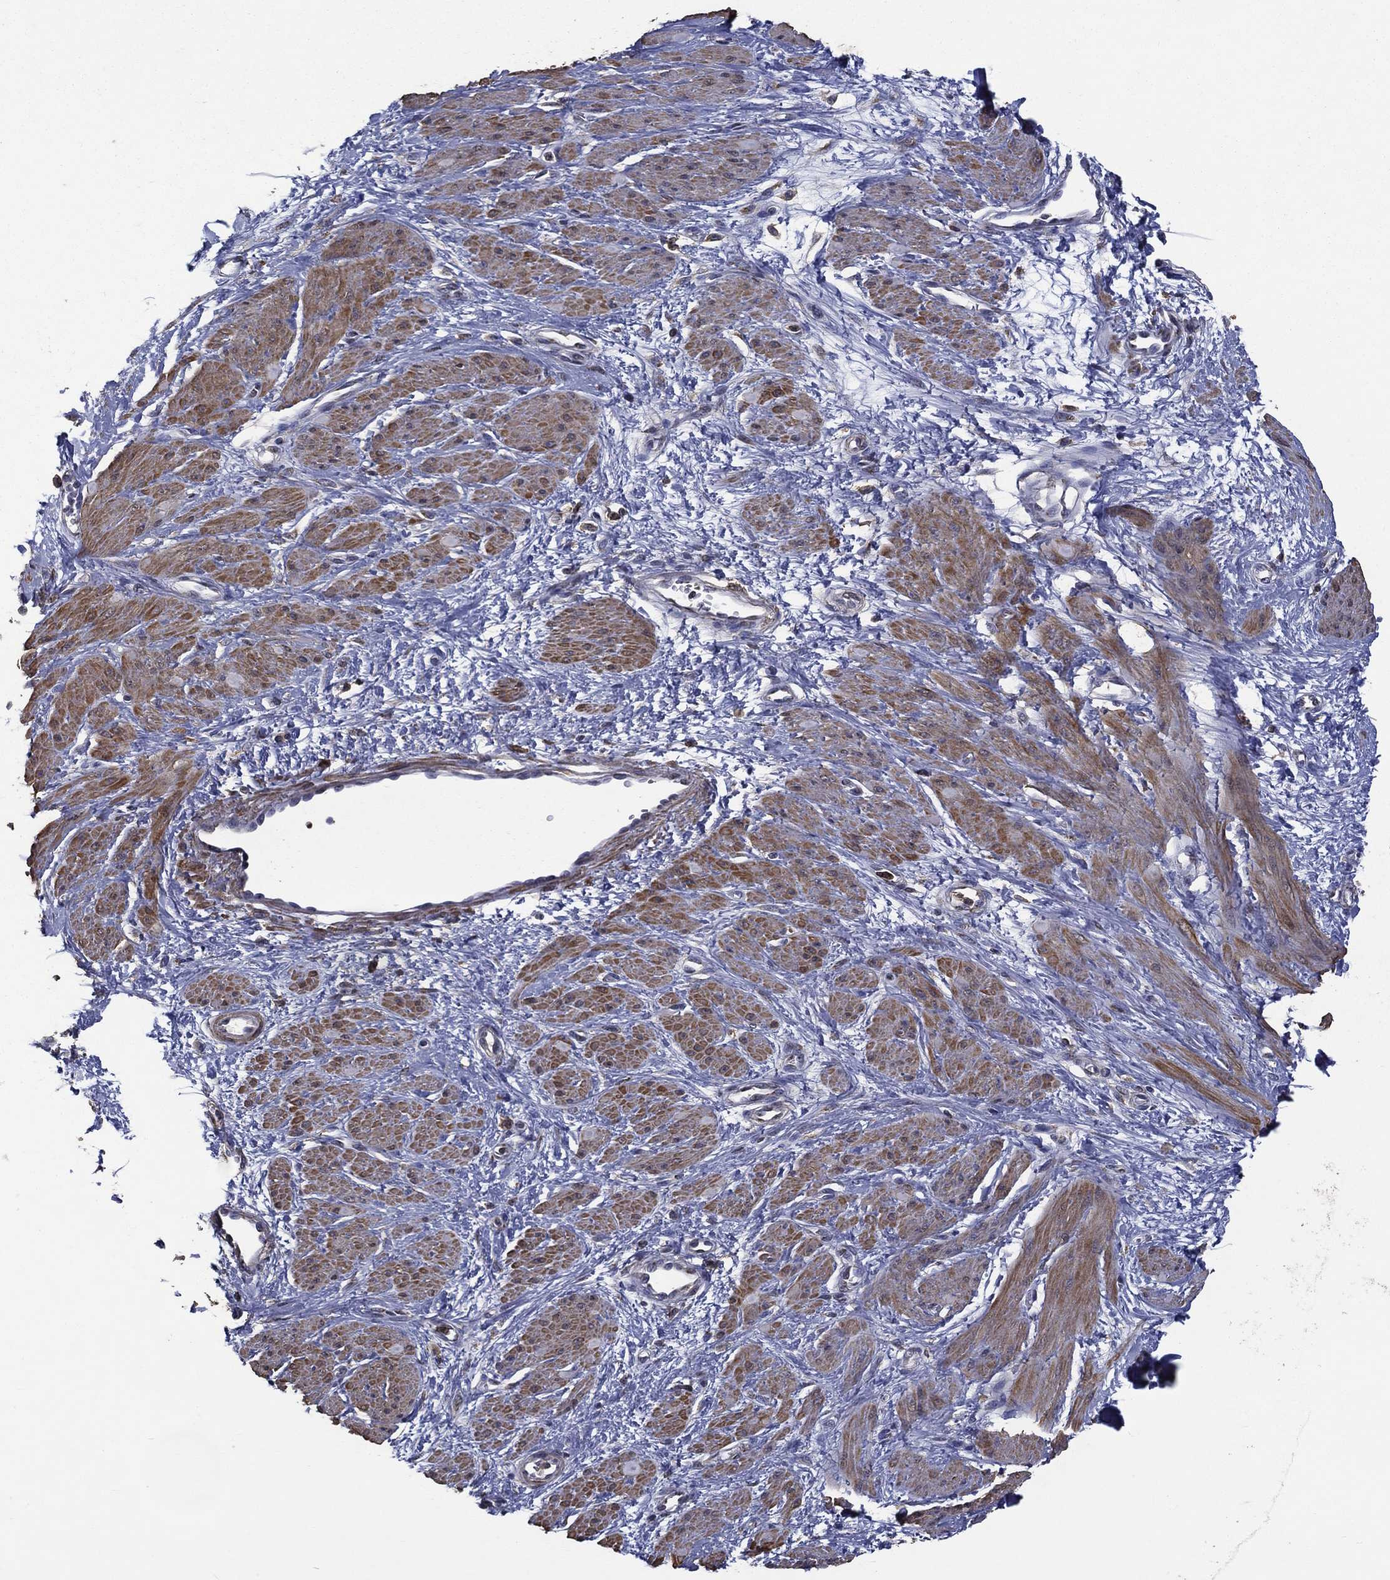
{"staining": {"intensity": "moderate", "quantity": "25%-75%", "location": "cytoplasmic/membranous"}, "tissue": "smooth muscle", "cell_type": "Smooth muscle cells", "image_type": "normal", "snomed": [{"axis": "morphology", "description": "Normal tissue, NOS"}, {"axis": "topography", "description": "Smooth muscle"}, {"axis": "topography", "description": "Uterus"}], "caption": "Brown immunohistochemical staining in unremarkable smooth muscle demonstrates moderate cytoplasmic/membranous staining in about 25%-75% of smooth muscle cells.", "gene": "GPR183", "patient": {"sex": "female", "age": 39}}